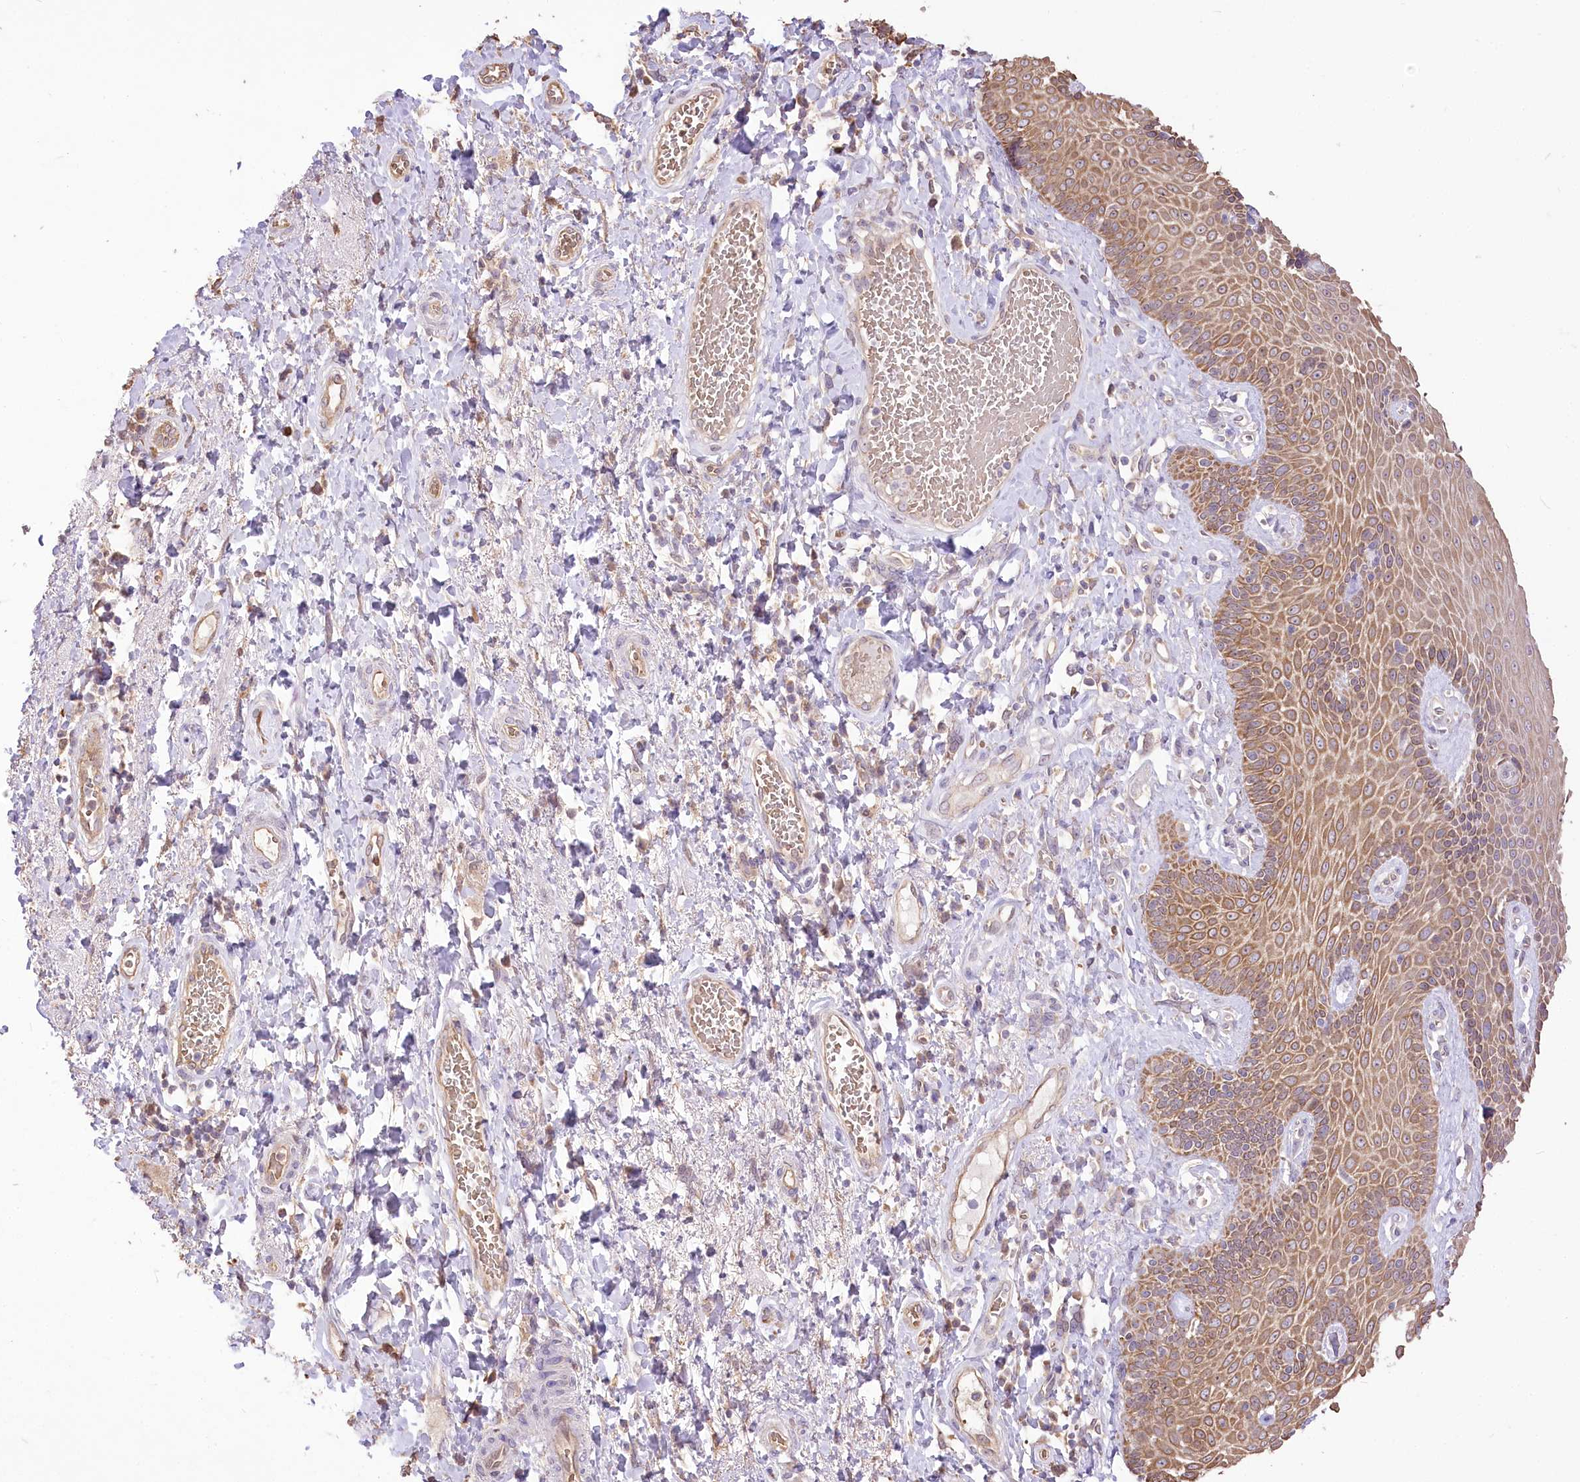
{"staining": {"intensity": "moderate", "quantity": ">75%", "location": "cytoplasmic/membranous"}, "tissue": "skin", "cell_type": "Epidermal cells", "image_type": "normal", "snomed": [{"axis": "morphology", "description": "Normal tissue, NOS"}, {"axis": "topography", "description": "Anal"}], "caption": "Immunohistochemistry (IHC) histopathology image of normal skin: human skin stained using immunohistochemistry (IHC) displays medium levels of moderate protein expression localized specifically in the cytoplasmic/membranous of epidermal cells, appearing as a cytoplasmic/membranous brown color.", "gene": "R3HDM2", "patient": {"sex": "male", "age": 69}}